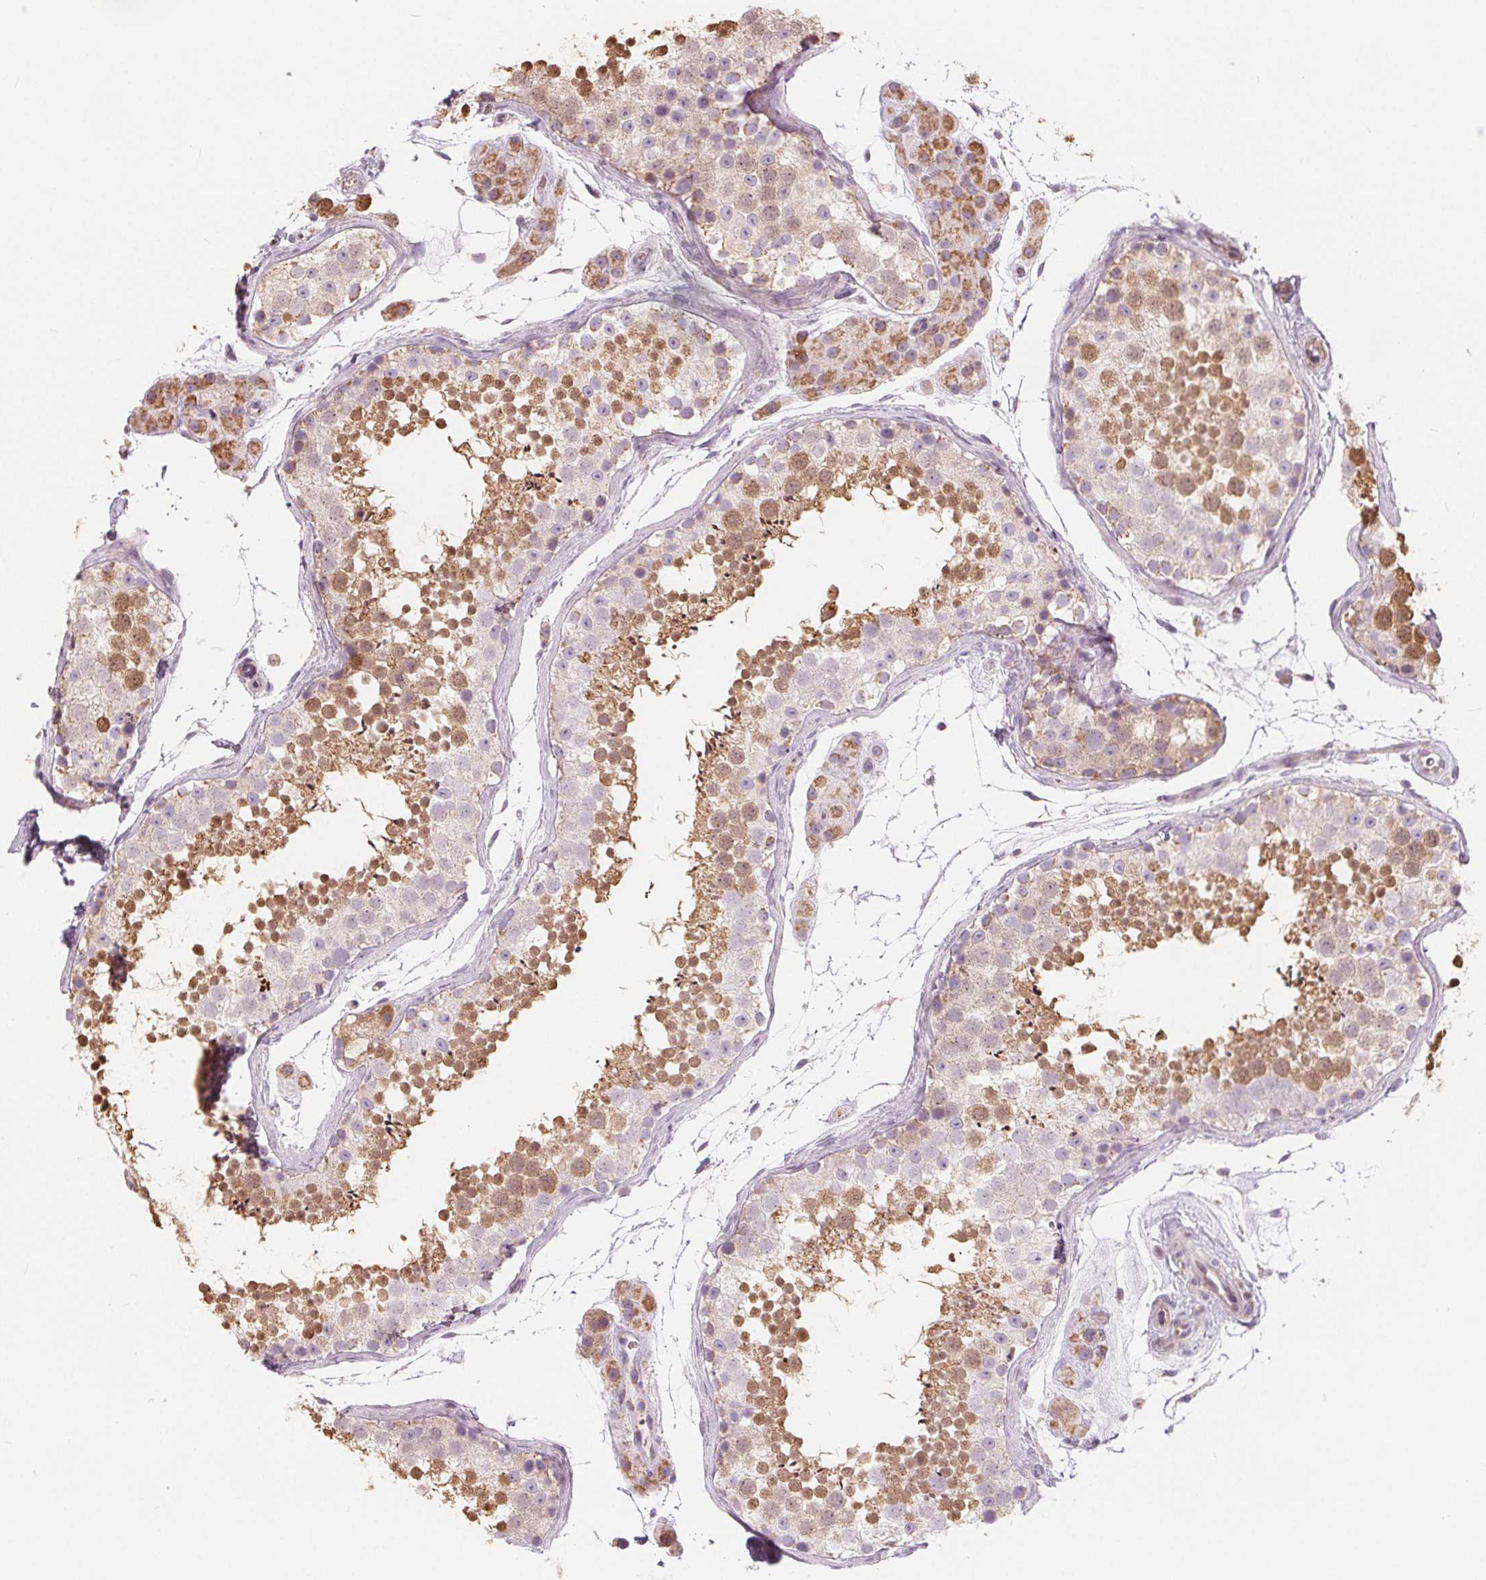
{"staining": {"intensity": "moderate", "quantity": "25%-75%", "location": "cytoplasmic/membranous"}, "tissue": "testis", "cell_type": "Cells in seminiferous ducts", "image_type": "normal", "snomed": [{"axis": "morphology", "description": "Normal tissue, NOS"}, {"axis": "topography", "description": "Testis"}], "caption": "Brown immunohistochemical staining in benign testis reveals moderate cytoplasmic/membranous expression in approximately 25%-75% of cells in seminiferous ducts.", "gene": "NUP210L", "patient": {"sex": "male", "age": 41}}